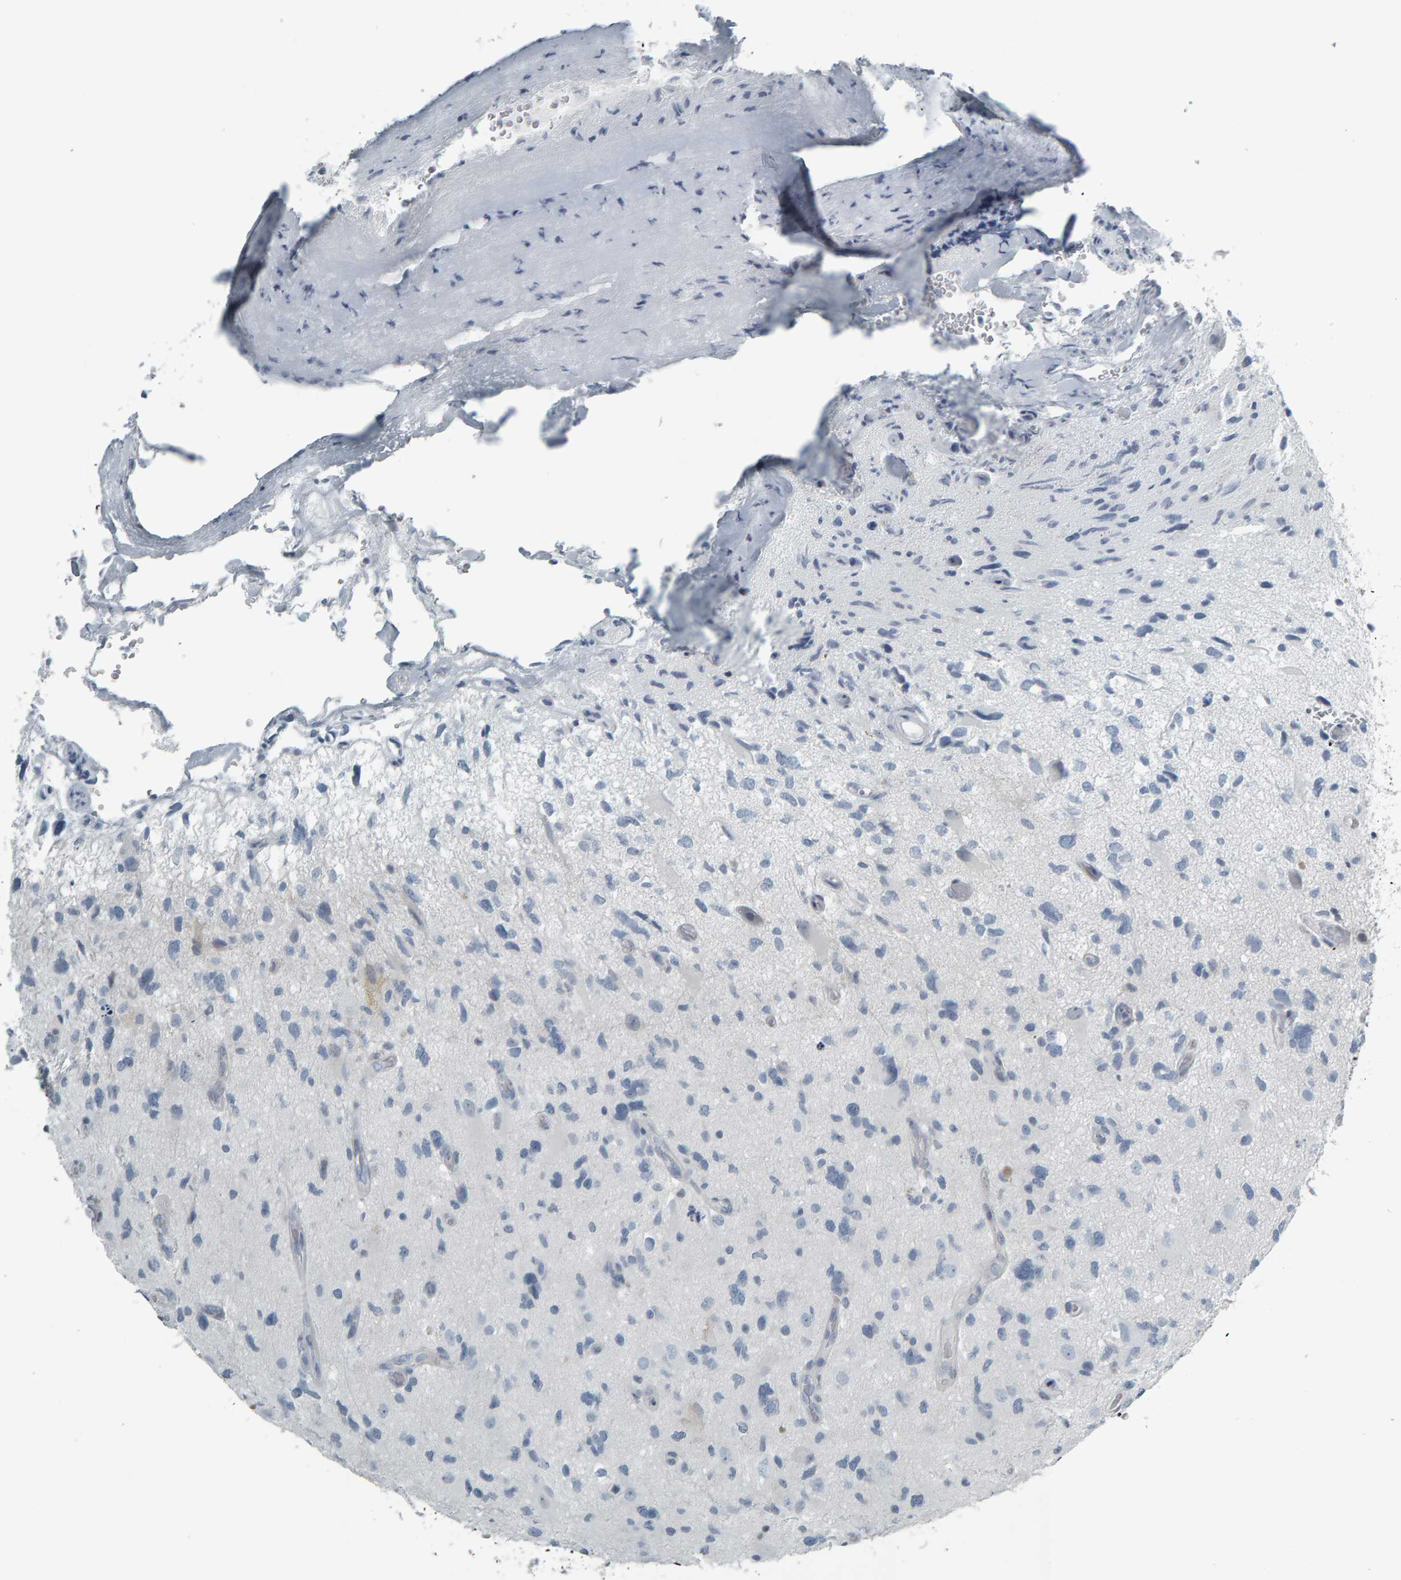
{"staining": {"intensity": "negative", "quantity": "none", "location": "none"}, "tissue": "glioma", "cell_type": "Tumor cells", "image_type": "cancer", "snomed": [{"axis": "morphology", "description": "Glioma, malignant, High grade"}, {"axis": "topography", "description": "Brain"}], "caption": "The photomicrograph demonstrates no staining of tumor cells in glioma. Nuclei are stained in blue.", "gene": "PYY", "patient": {"sex": "male", "age": 33}}